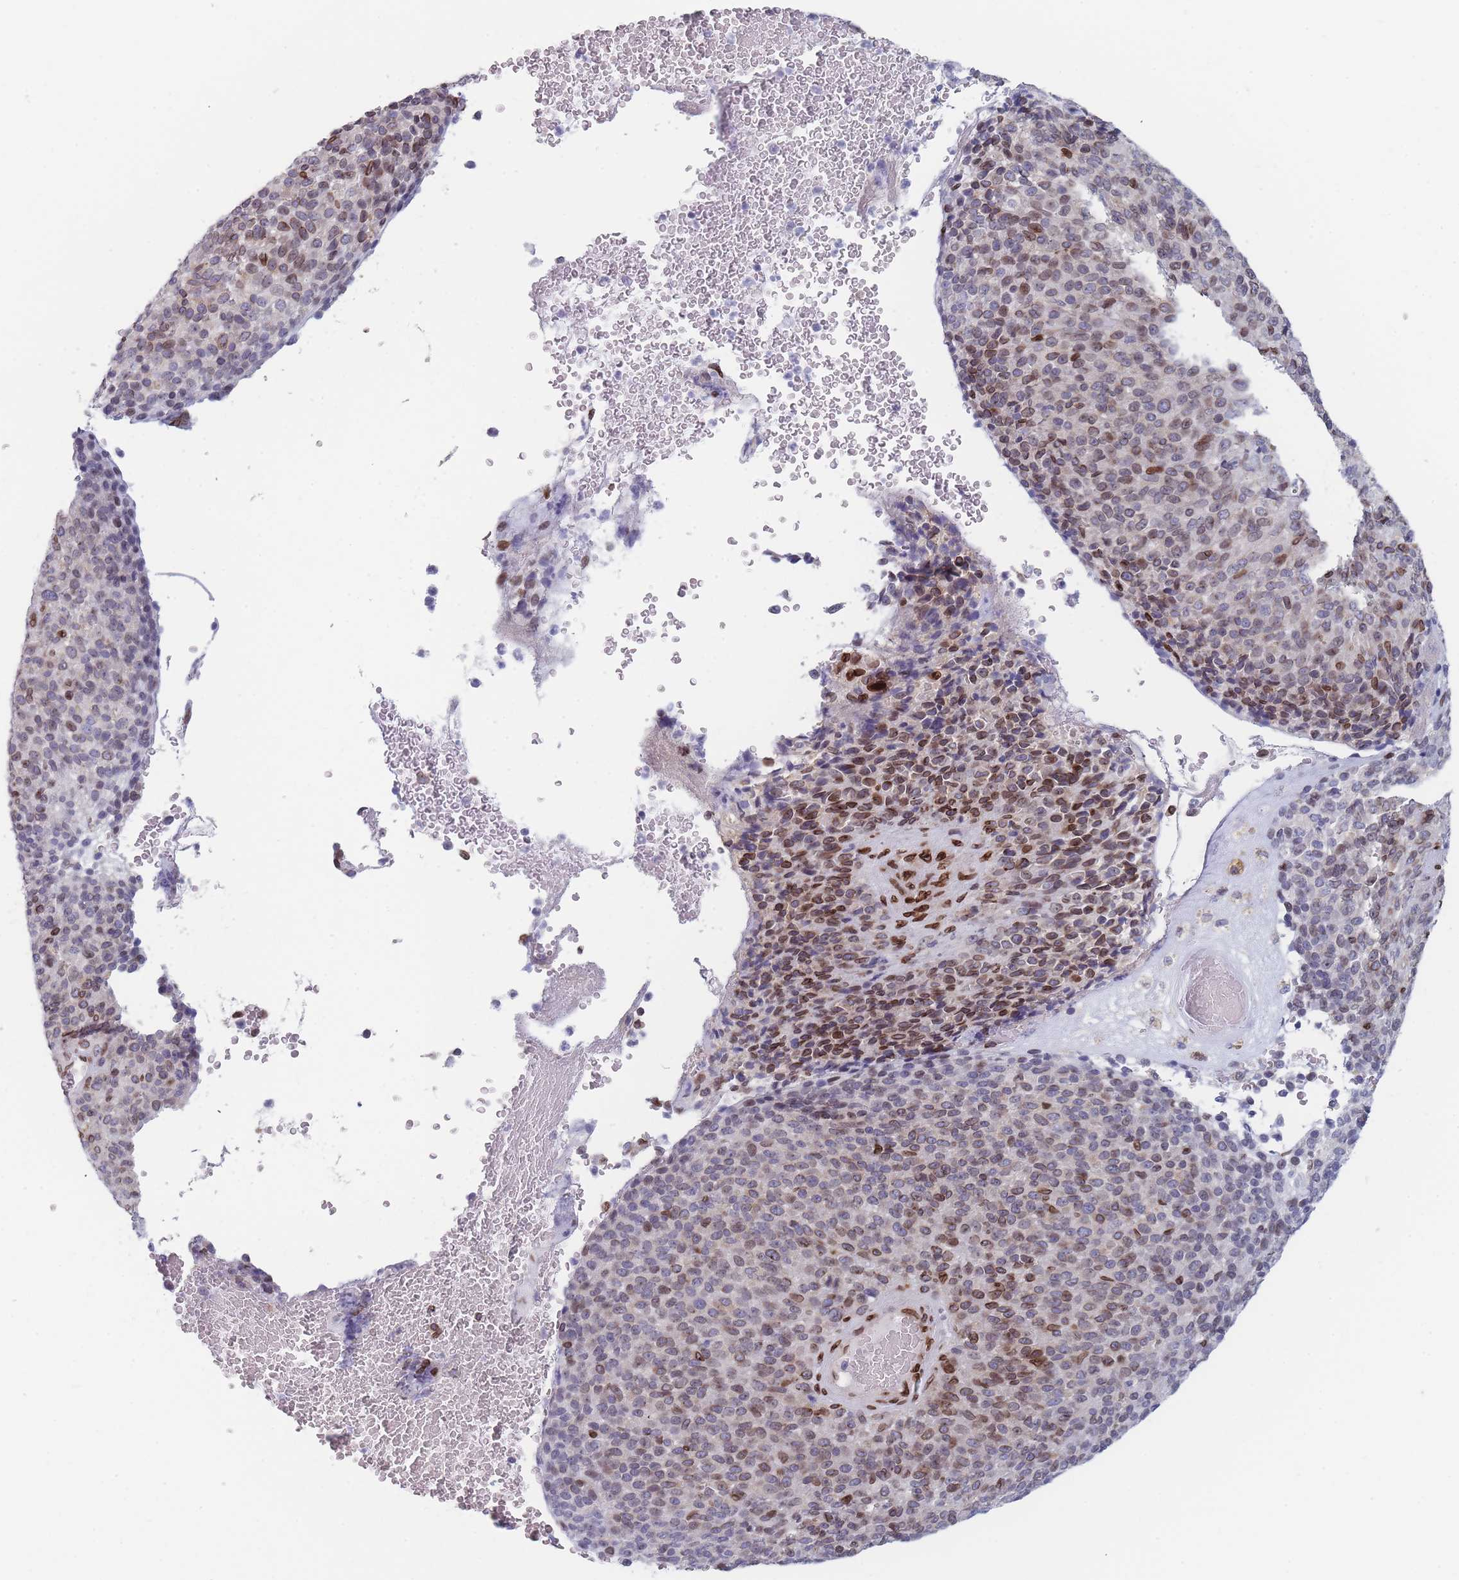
{"staining": {"intensity": "strong", "quantity": "25%-75%", "location": "cytoplasmic/membranous,nuclear"}, "tissue": "melanoma", "cell_type": "Tumor cells", "image_type": "cancer", "snomed": [{"axis": "morphology", "description": "Malignant melanoma, Metastatic site"}, {"axis": "topography", "description": "Brain"}], "caption": "An immunohistochemistry image of neoplastic tissue is shown. Protein staining in brown highlights strong cytoplasmic/membranous and nuclear positivity in melanoma within tumor cells.", "gene": "ZBTB1", "patient": {"sex": "female", "age": 56}}